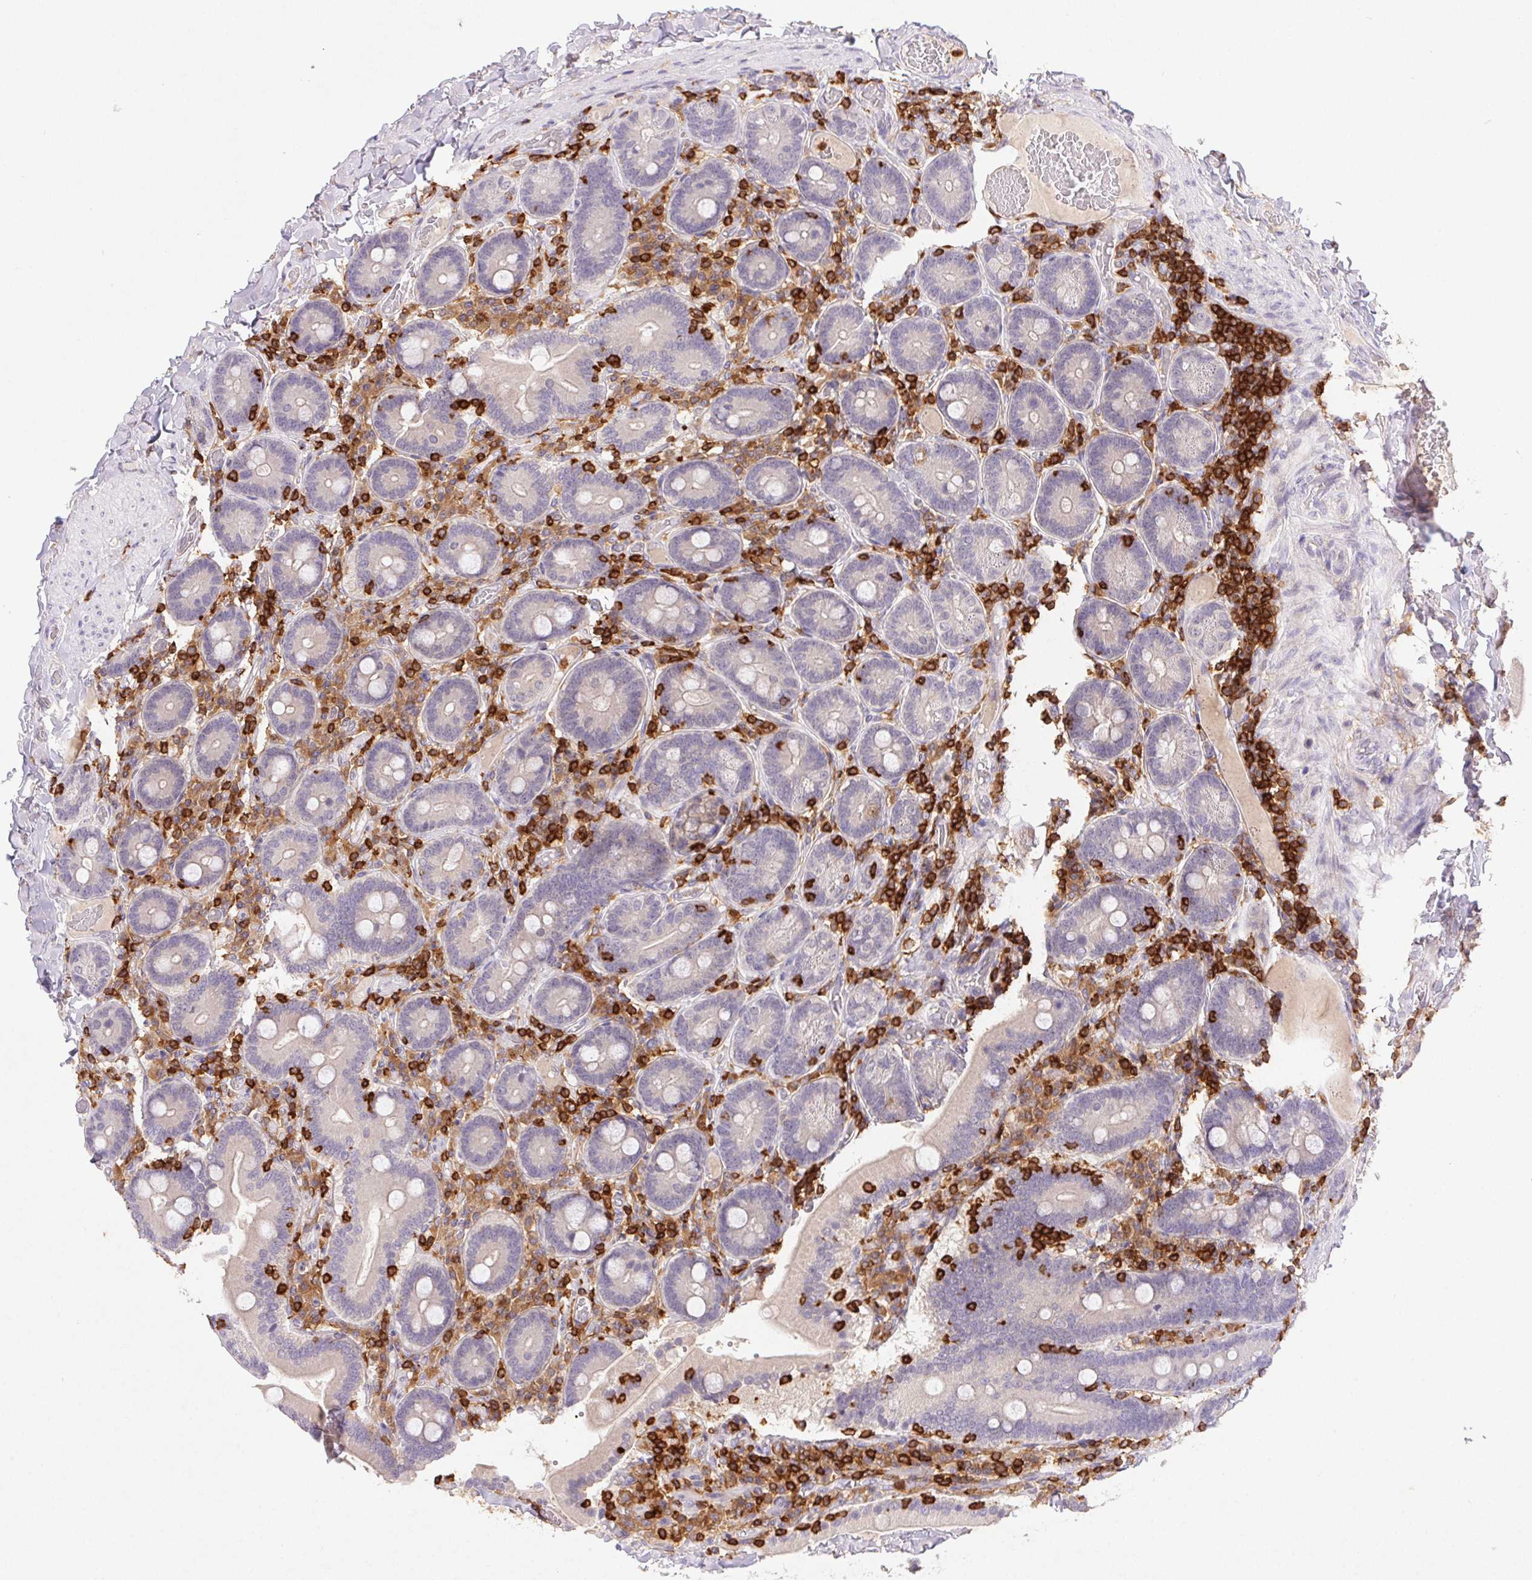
{"staining": {"intensity": "weak", "quantity": "25%-75%", "location": "cytoplasmic/membranous"}, "tissue": "duodenum", "cell_type": "Glandular cells", "image_type": "normal", "snomed": [{"axis": "morphology", "description": "Normal tissue, NOS"}, {"axis": "topography", "description": "Duodenum"}], "caption": "A low amount of weak cytoplasmic/membranous staining is present in approximately 25%-75% of glandular cells in benign duodenum.", "gene": "APBB1IP", "patient": {"sex": "female", "age": 62}}